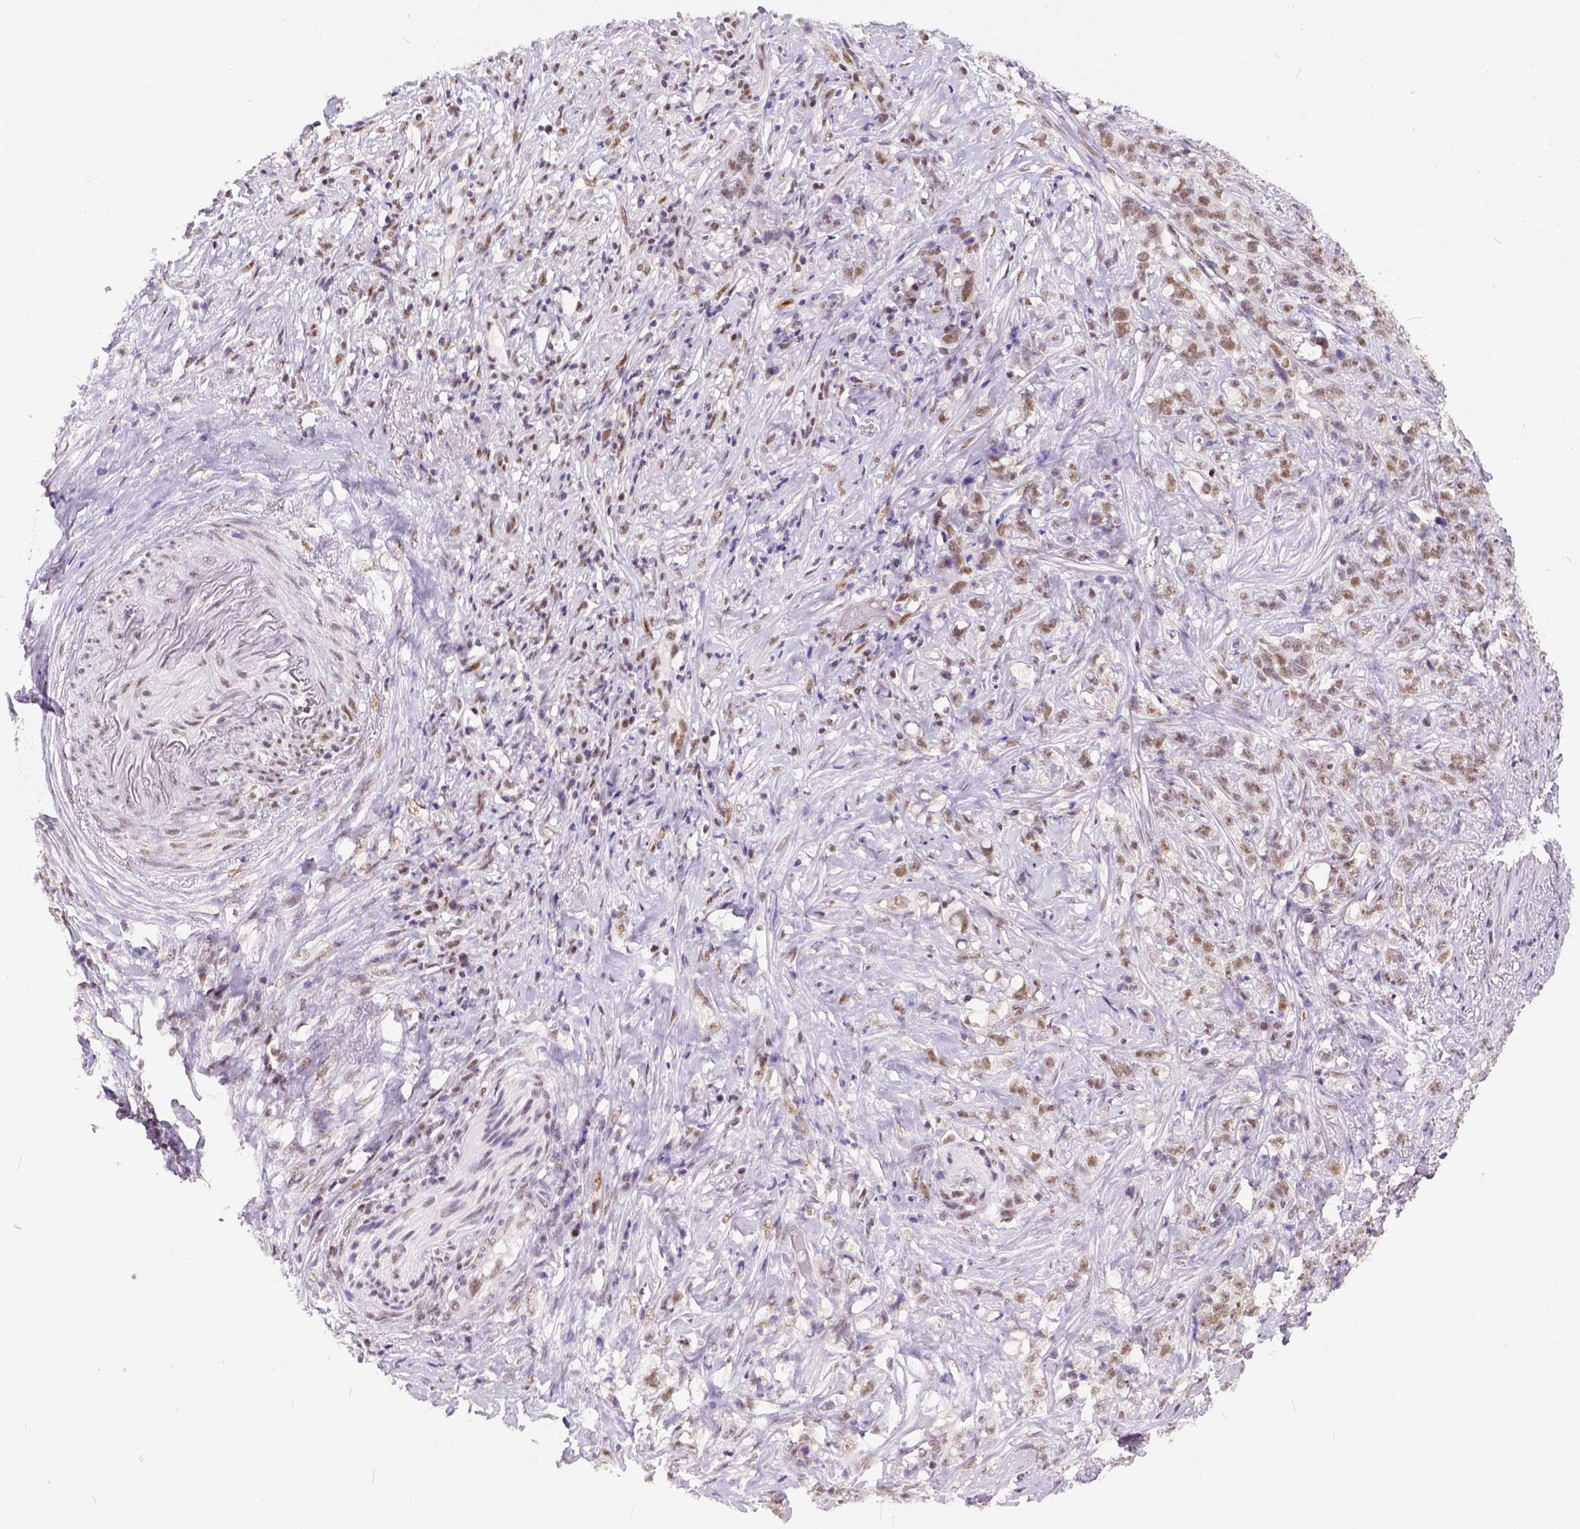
{"staining": {"intensity": "moderate", "quantity": ">75%", "location": "nuclear"}, "tissue": "stomach cancer", "cell_type": "Tumor cells", "image_type": "cancer", "snomed": [{"axis": "morphology", "description": "Adenocarcinoma, NOS"}, {"axis": "topography", "description": "Stomach, lower"}], "caption": "A brown stain highlights moderate nuclear staining of a protein in stomach adenocarcinoma tumor cells.", "gene": "ERCC1", "patient": {"sex": "male", "age": 88}}